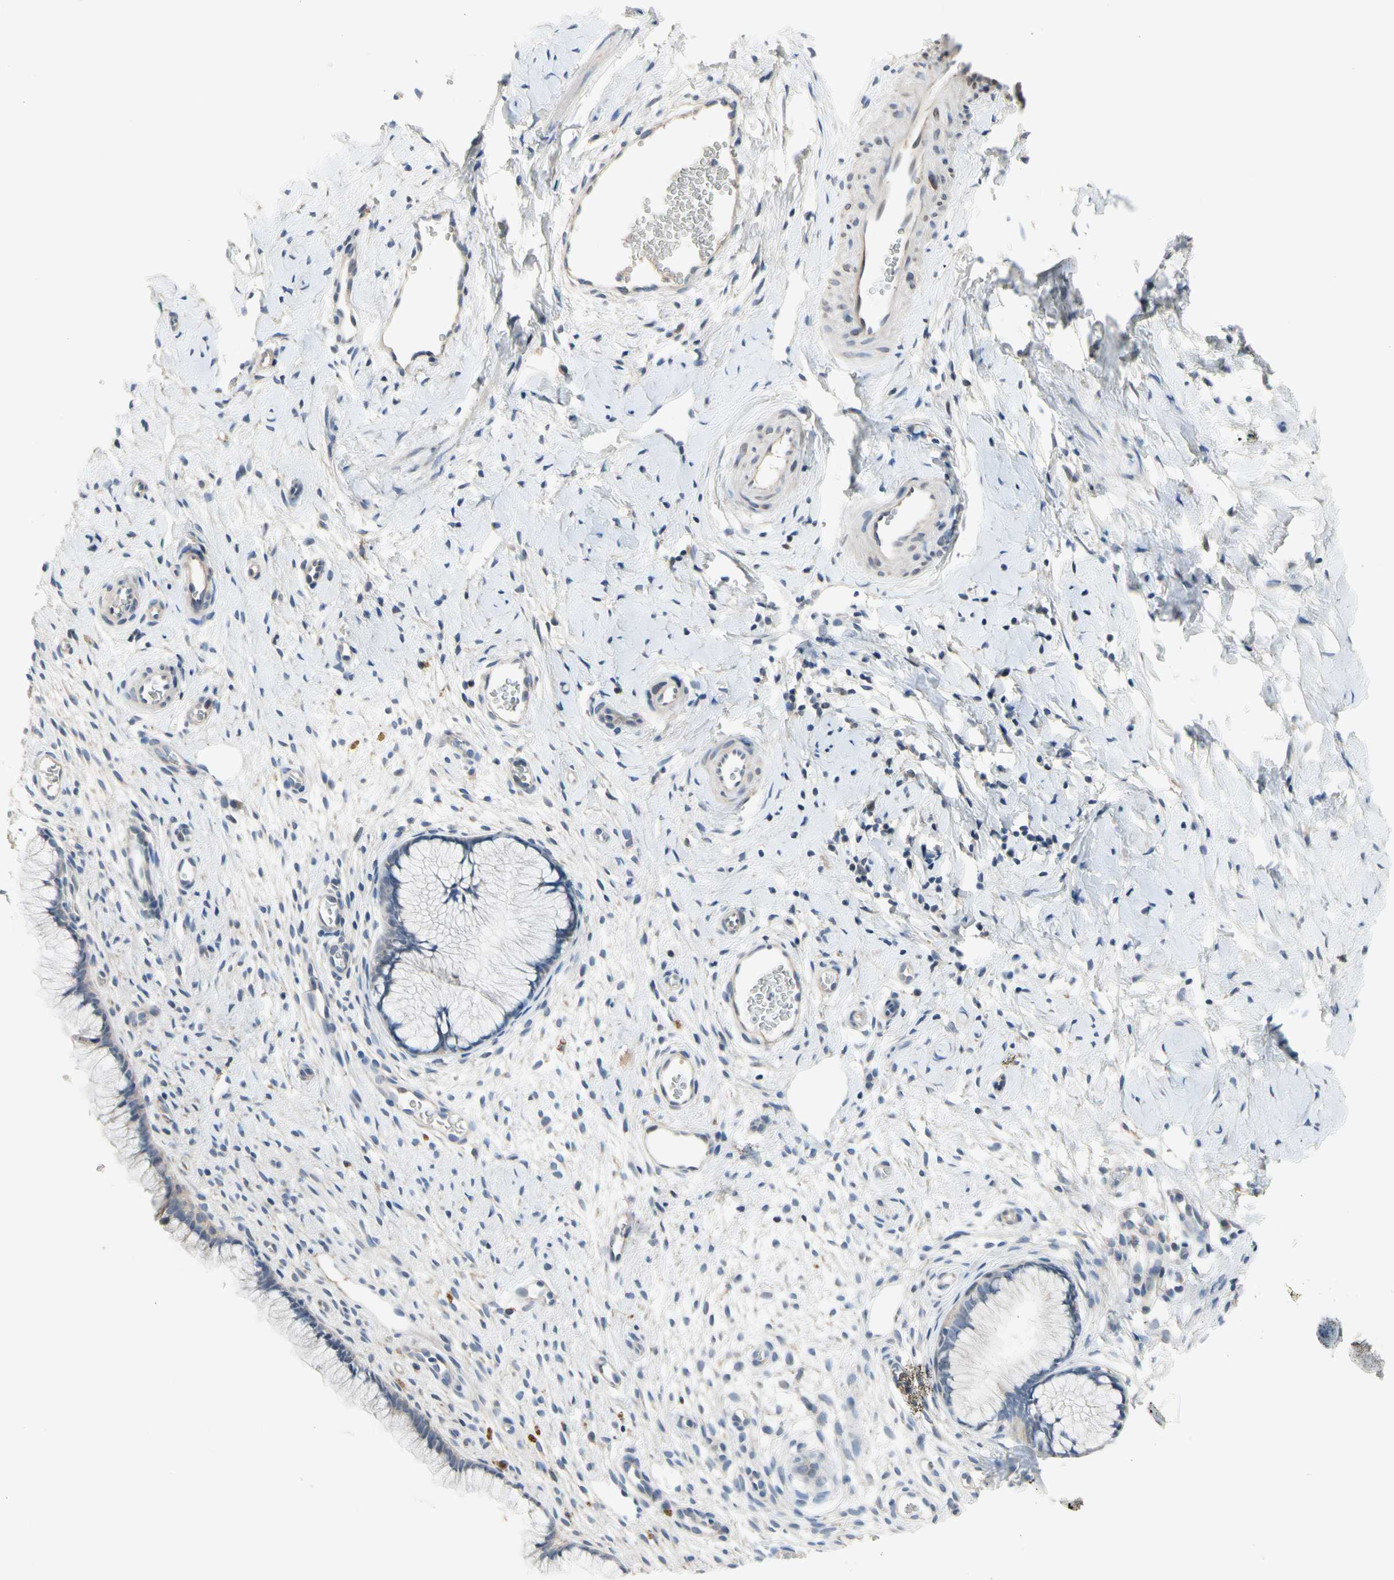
{"staining": {"intensity": "negative", "quantity": "none", "location": "none"}, "tissue": "cervix", "cell_type": "Glandular cells", "image_type": "normal", "snomed": [{"axis": "morphology", "description": "Normal tissue, NOS"}, {"axis": "topography", "description": "Cervix"}], "caption": "High power microscopy micrograph of an IHC micrograph of benign cervix, revealing no significant staining in glandular cells. (DAB immunohistochemistry visualized using brightfield microscopy, high magnification).", "gene": "GAS6", "patient": {"sex": "female", "age": 65}}